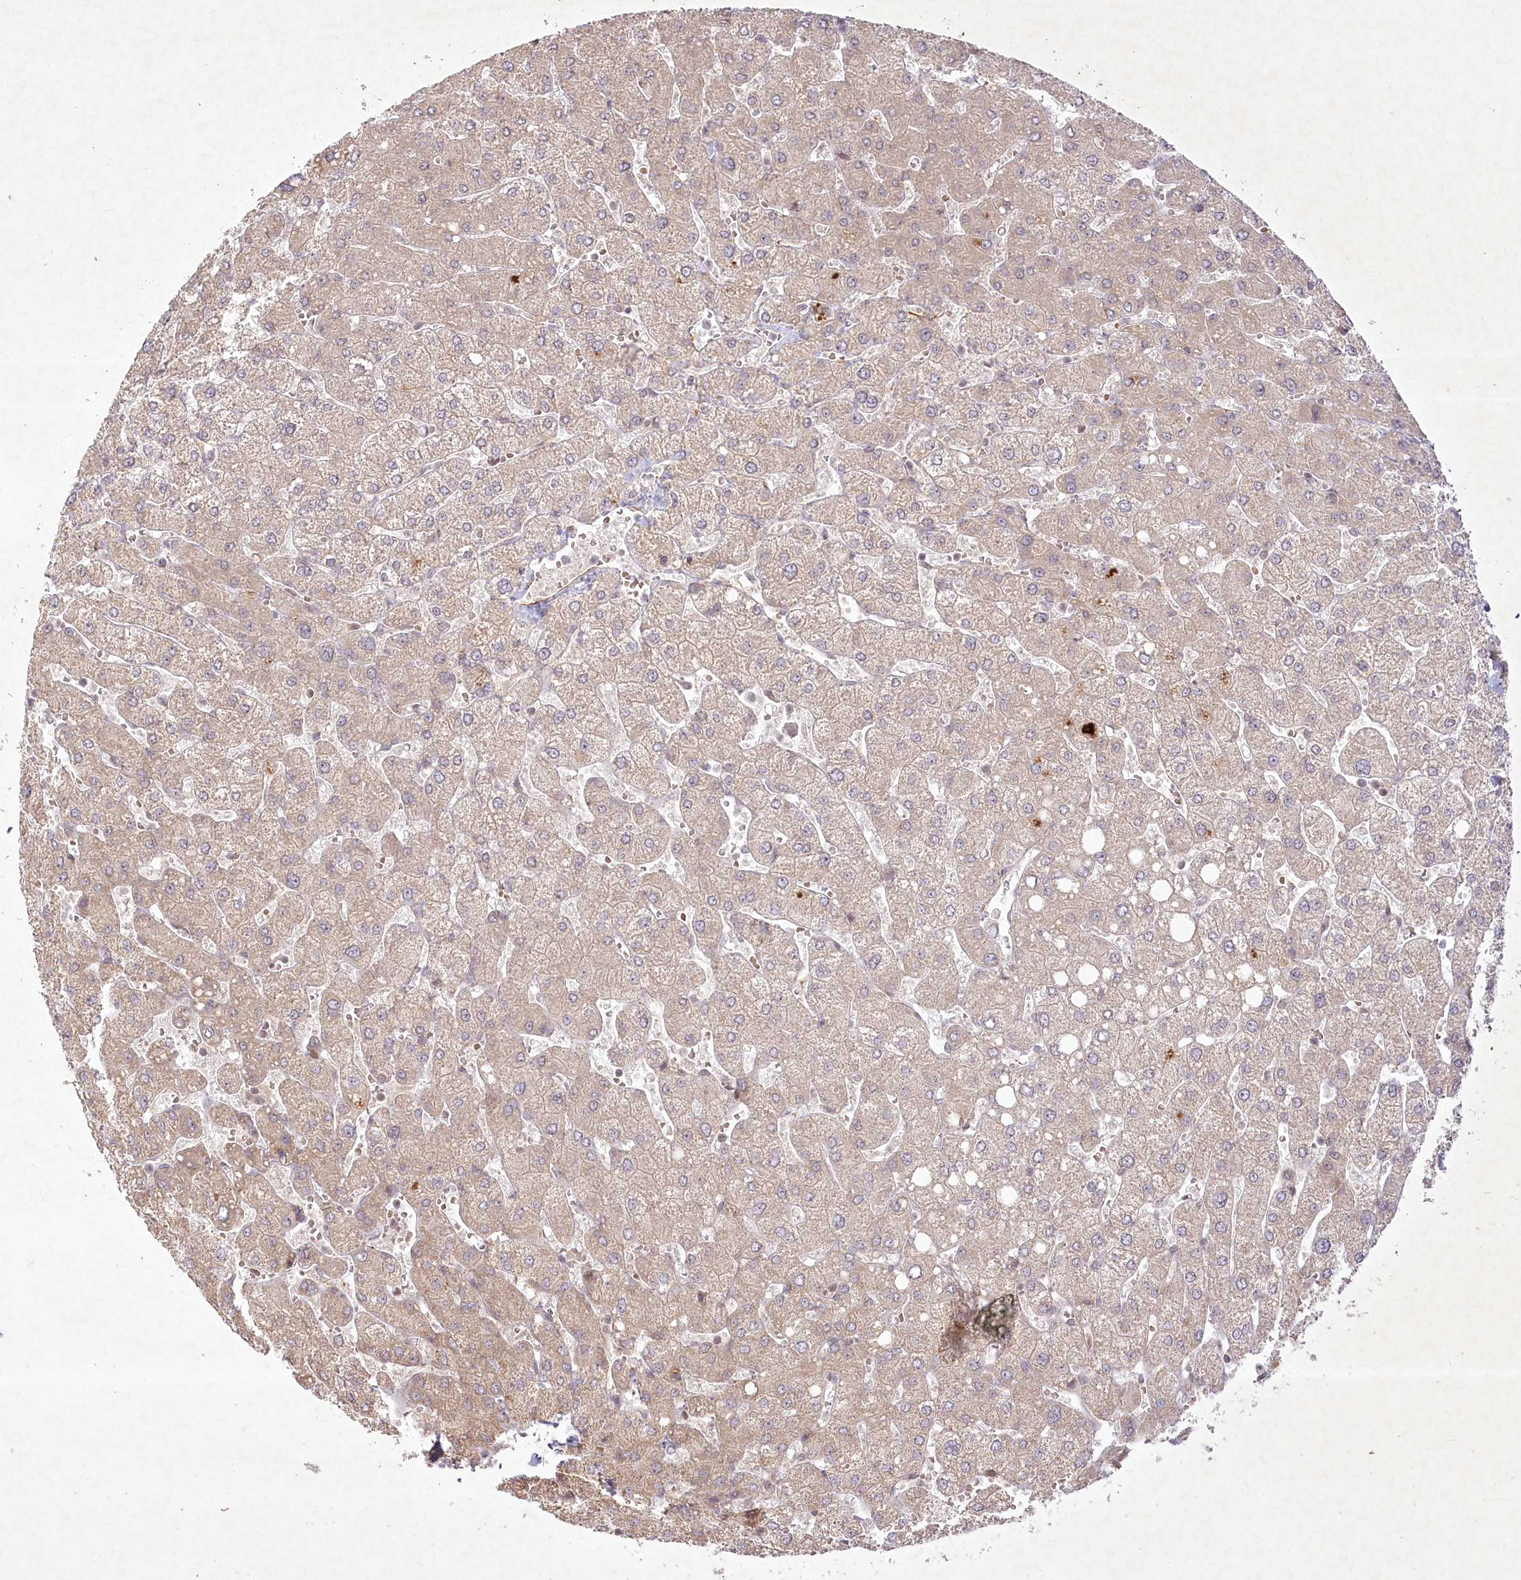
{"staining": {"intensity": "weak", "quantity": "25%-75%", "location": "cytoplasmic/membranous"}, "tissue": "liver", "cell_type": "Hepatocytes", "image_type": "normal", "snomed": [{"axis": "morphology", "description": "Normal tissue, NOS"}, {"axis": "topography", "description": "Liver"}], "caption": "Protein expression by immunohistochemistry (IHC) displays weak cytoplasmic/membranous positivity in about 25%-75% of hepatocytes in normal liver. (Brightfield microscopy of DAB IHC at high magnification).", "gene": "SH2D3A", "patient": {"sex": "male", "age": 55}}